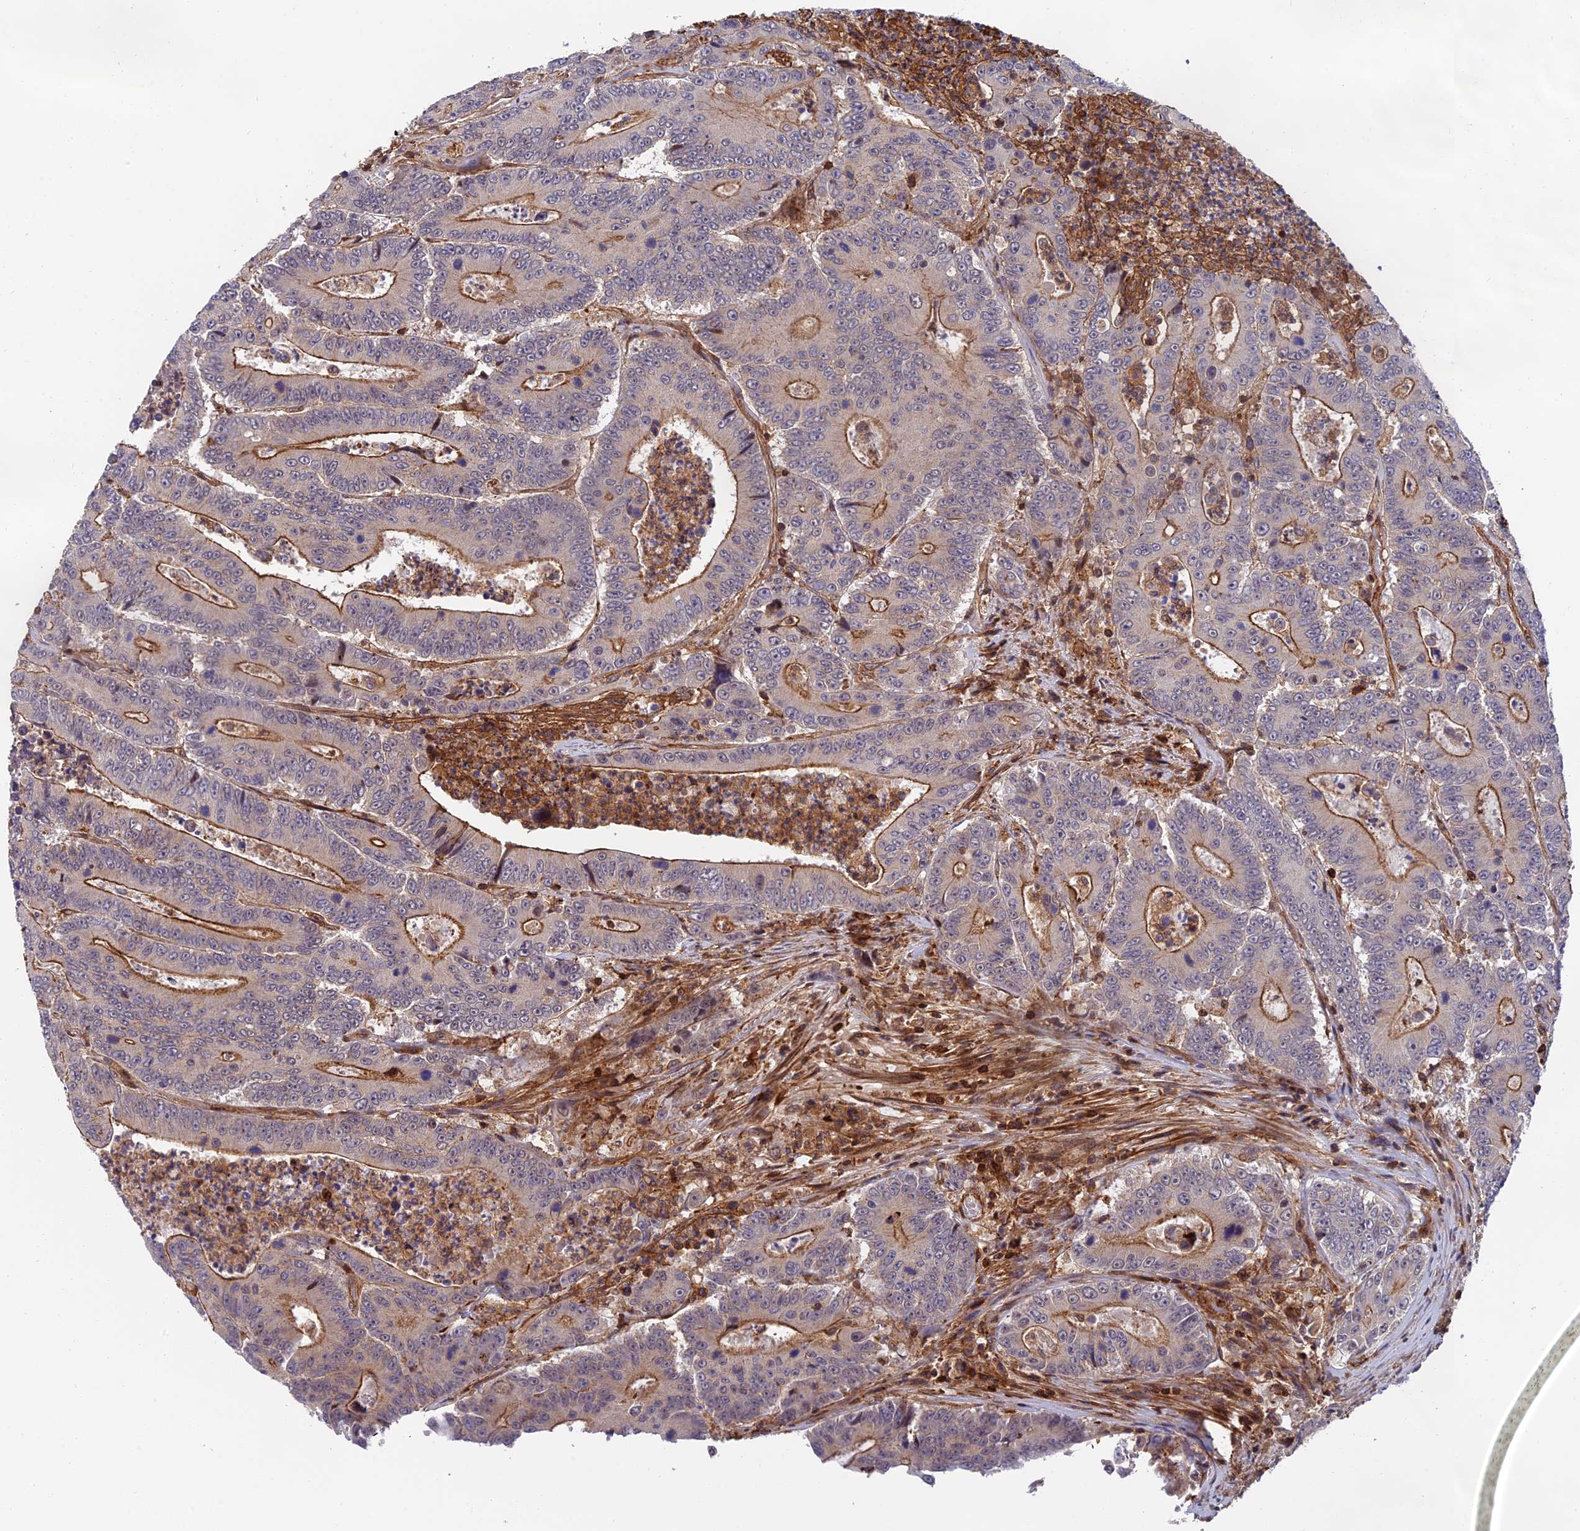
{"staining": {"intensity": "moderate", "quantity": "25%-75%", "location": "cytoplasmic/membranous"}, "tissue": "colorectal cancer", "cell_type": "Tumor cells", "image_type": "cancer", "snomed": [{"axis": "morphology", "description": "Adenocarcinoma, NOS"}, {"axis": "topography", "description": "Colon"}], "caption": "Colorectal cancer stained for a protein exhibits moderate cytoplasmic/membranous positivity in tumor cells.", "gene": "OSBPL1A", "patient": {"sex": "male", "age": 83}}